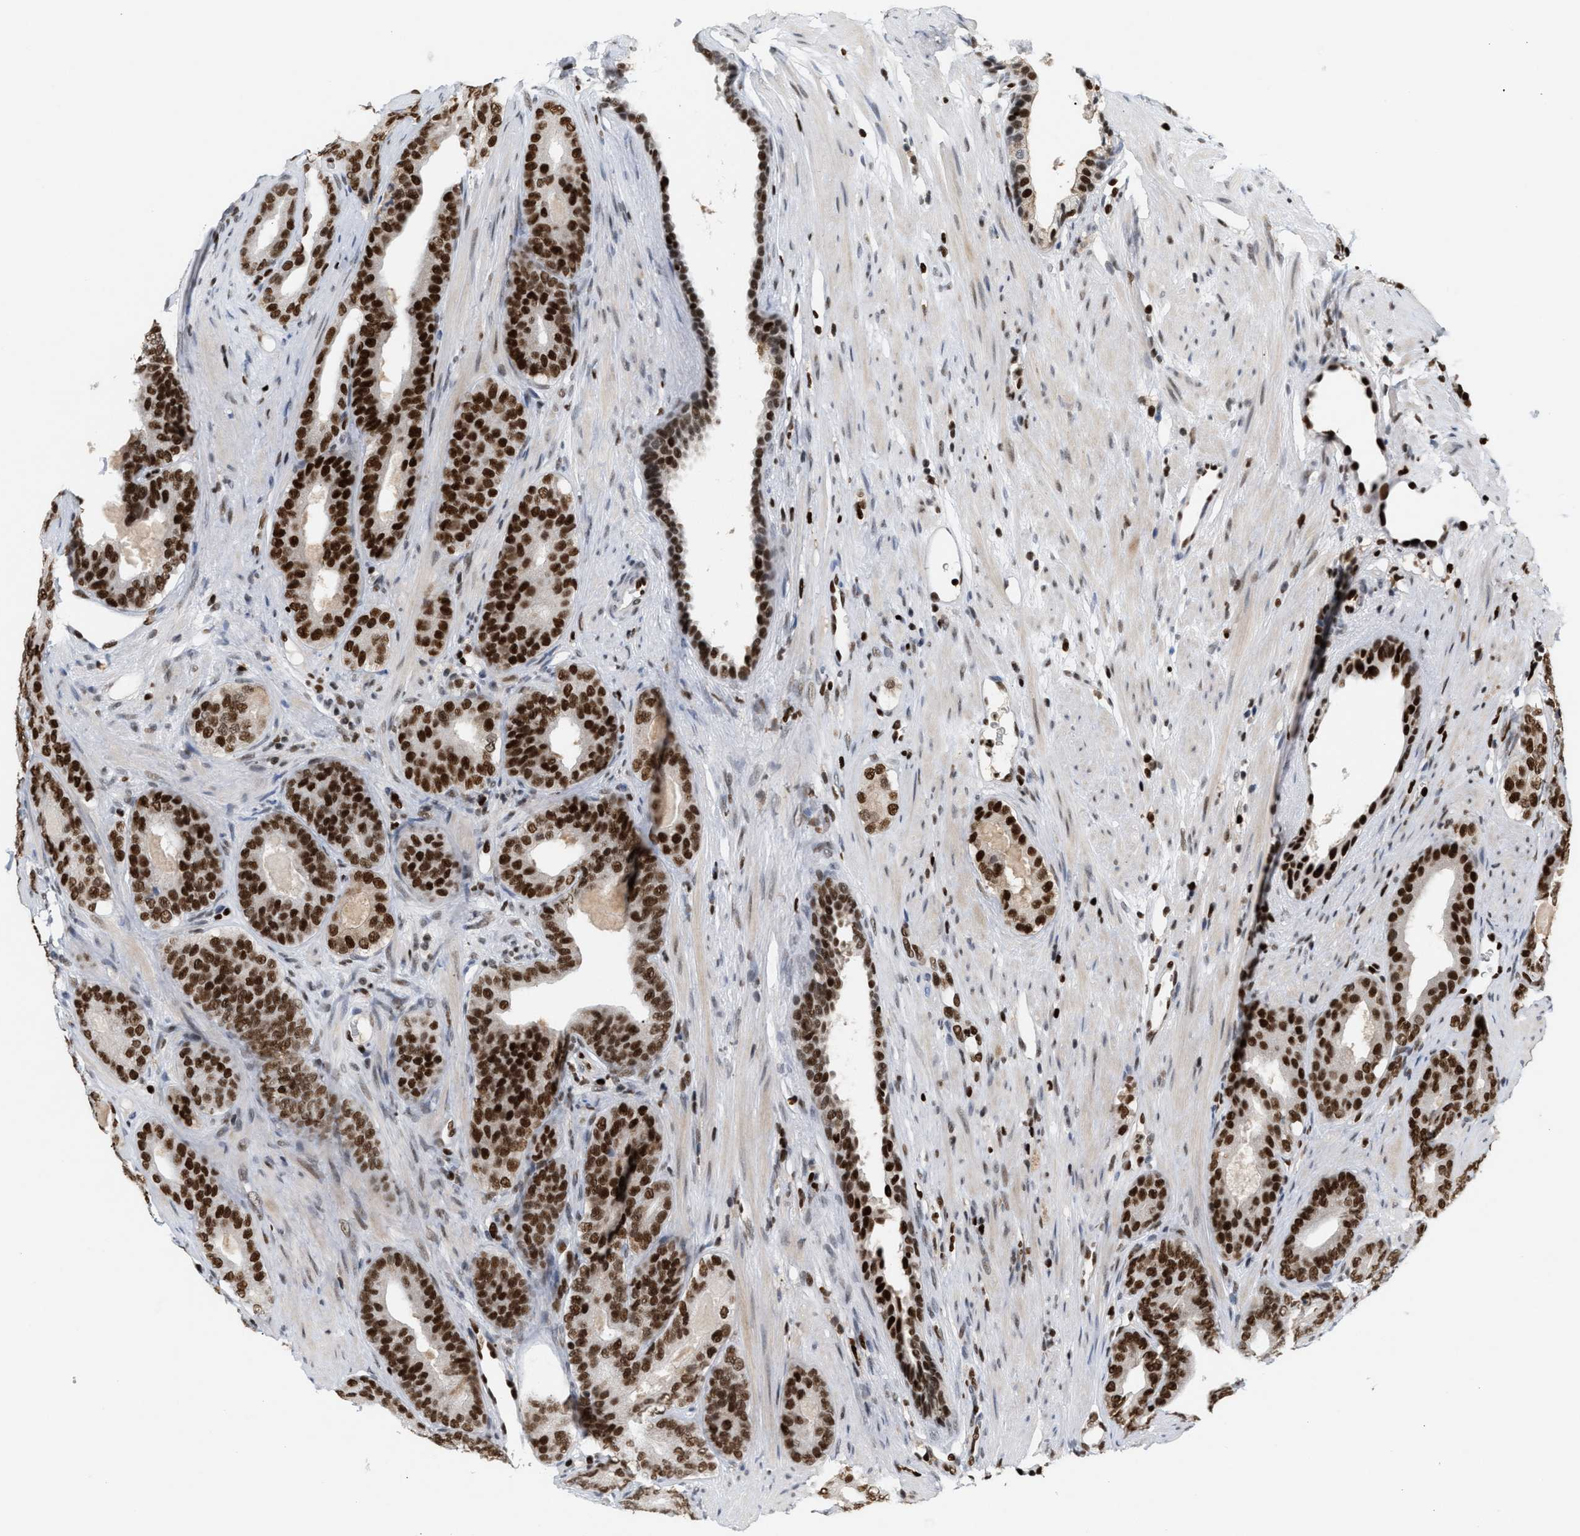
{"staining": {"intensity": "strong", "quantity": ">75%", "location": "nuclear"}, "tissue": "prostate cancer", "cell_type": "Tumor cells", "image_type": "cancer", "snomed": [{"axis": "morphology", "description": "Adenocarcinoma, High grade"}, {"axis": "topography", "description": "Prostate"}], "caption": "High-power microscopy captured an immunohistochemistry micrograph of prostate adenocarcinoma (high-grade), revealing strong nuclear positivity in approximately >75% of tumor cells.", "gene": "RNASEK-C17orf49", "patient": {"sex": "male", "age": 60}}